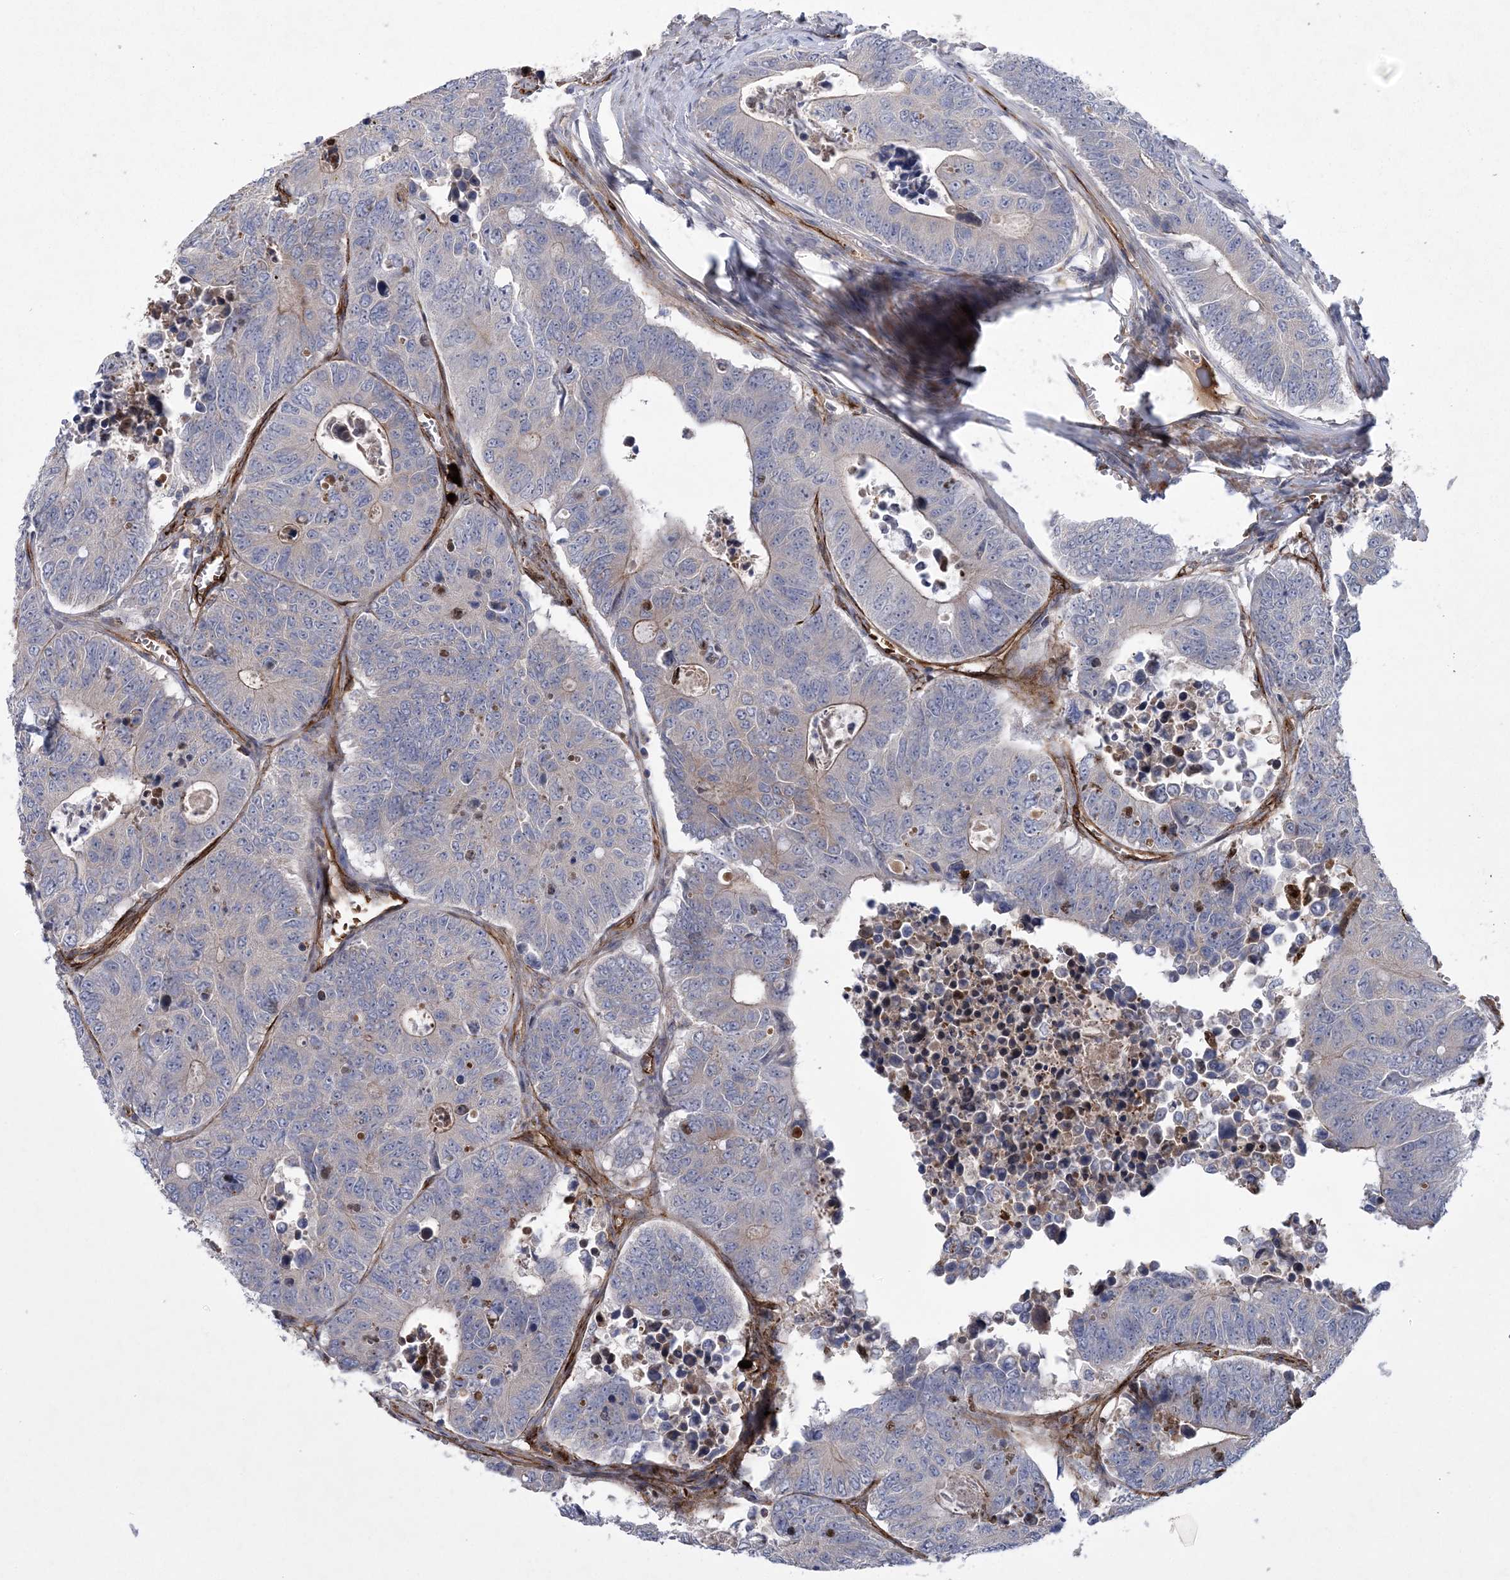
{"staining": {"intensity": "weak", "quantity": "25%-75%", "location": "cytoplasmic/membranous"}, "tissue": "colorectal cancer", "cell_type": "Tumor cells", "image_type": "cancer", "snomed": [{"axis": "morphology", "description": "Adenocarcinoma, NOS"}, {"axis": "topography", "description": "Colon"}], "caption": "Adenocarcinoma (colorectal) stained with a protein marker shows weak staining in tumor cells.", "gene": "CALN1", "patient": {"sex": "male", "age": 87}}